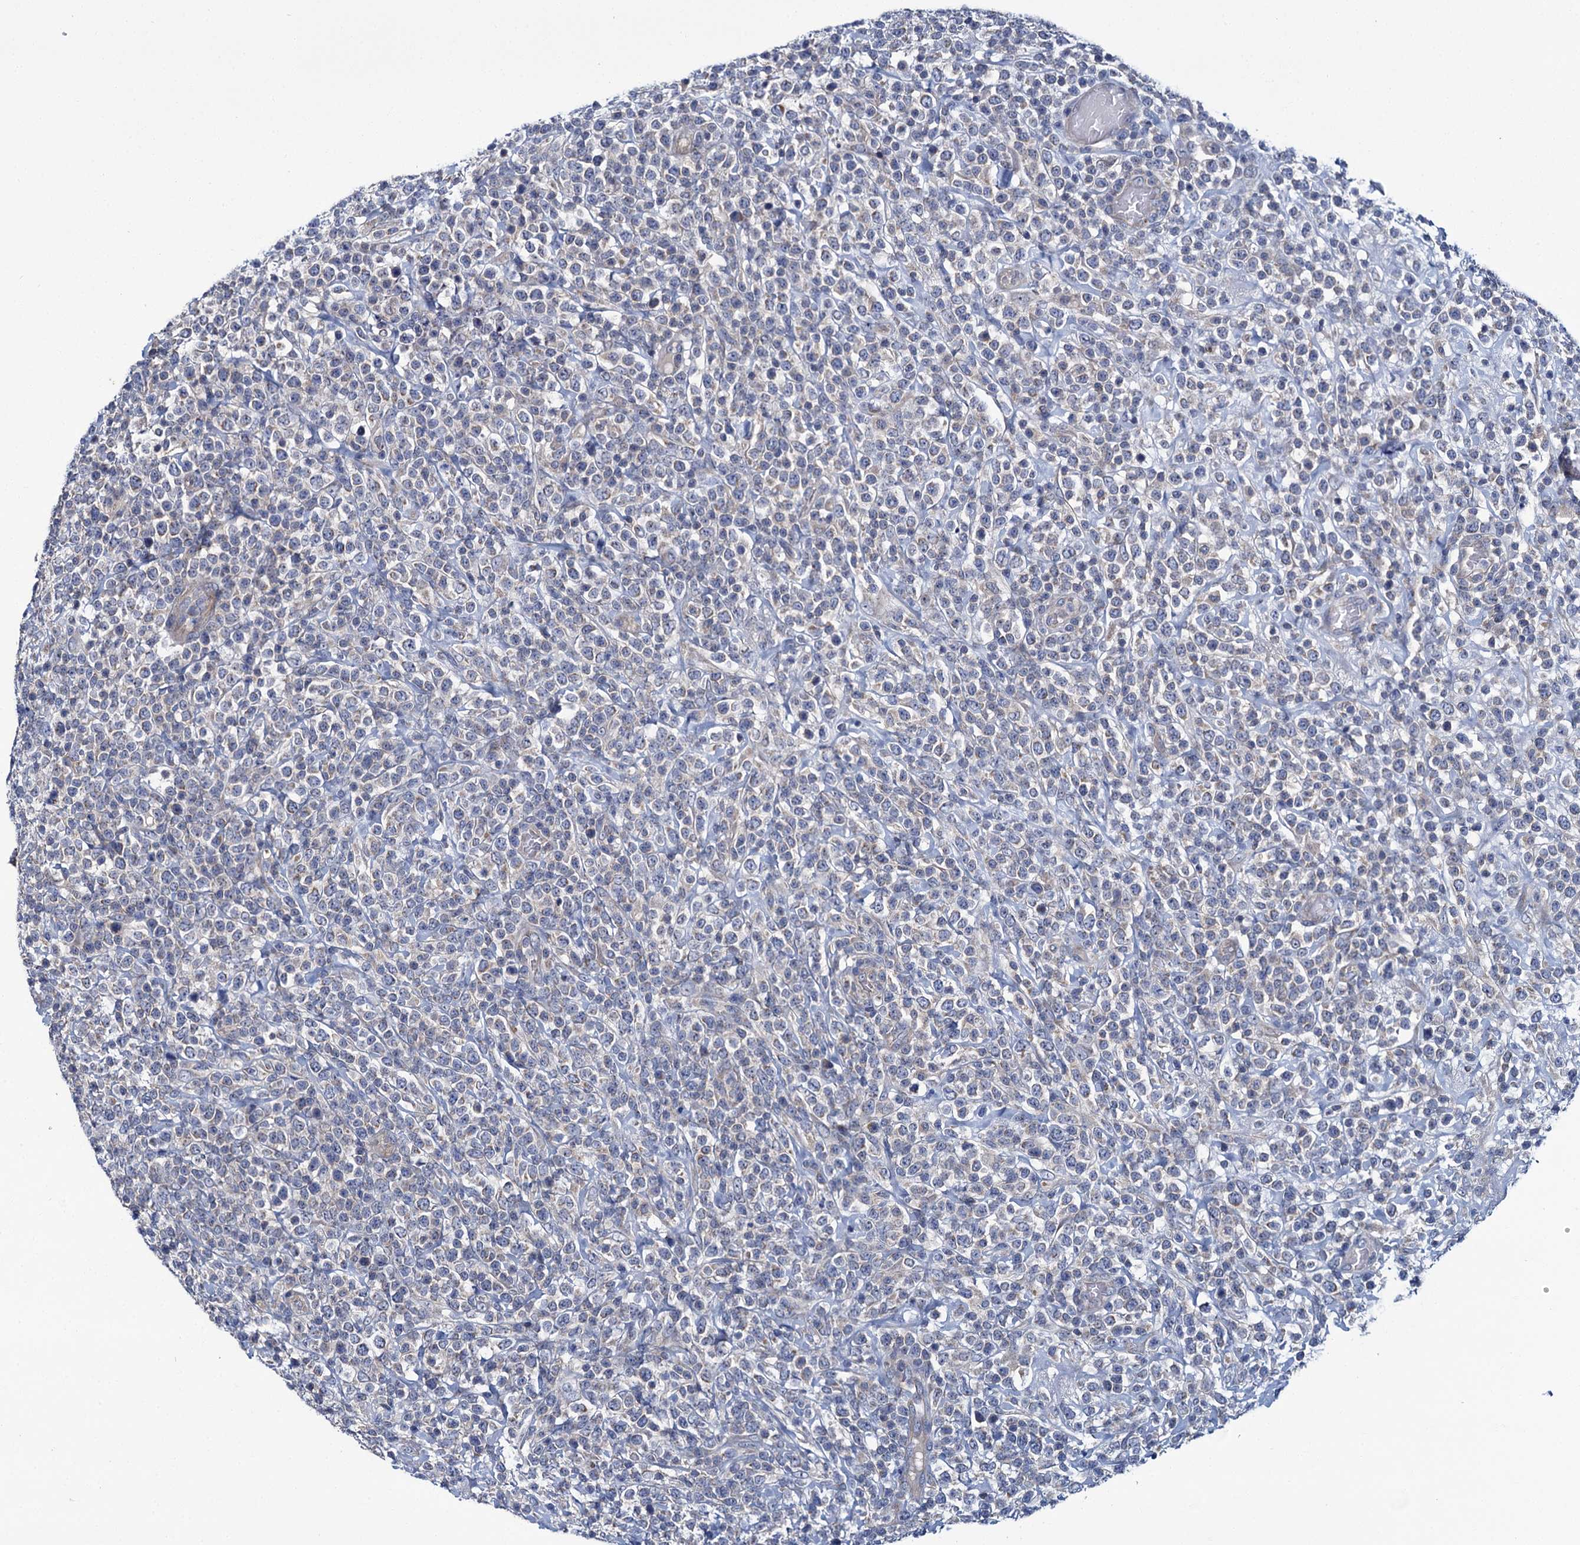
{"staining": {"intensity": "negative", "quantity": "none", "location": "none"}, "tissue": "lymphoma", "cell_type": "Tumor cells", "image_type": "cancer", "snomed": [{"axis": "morphology", "description": "Malignant lymphoma, non-Hodgkin's type, High grade"}, {"axis": "topography", "description": "Colon"}], "caption": "This is a histopathology image of immunohistochemistry staining of high-grade malignant lymphoma, non-Hodgkin's type, which shows no staining in tumor cells.", "gene": "CEP295", "patient": {"sex": "female", "age": 53}}